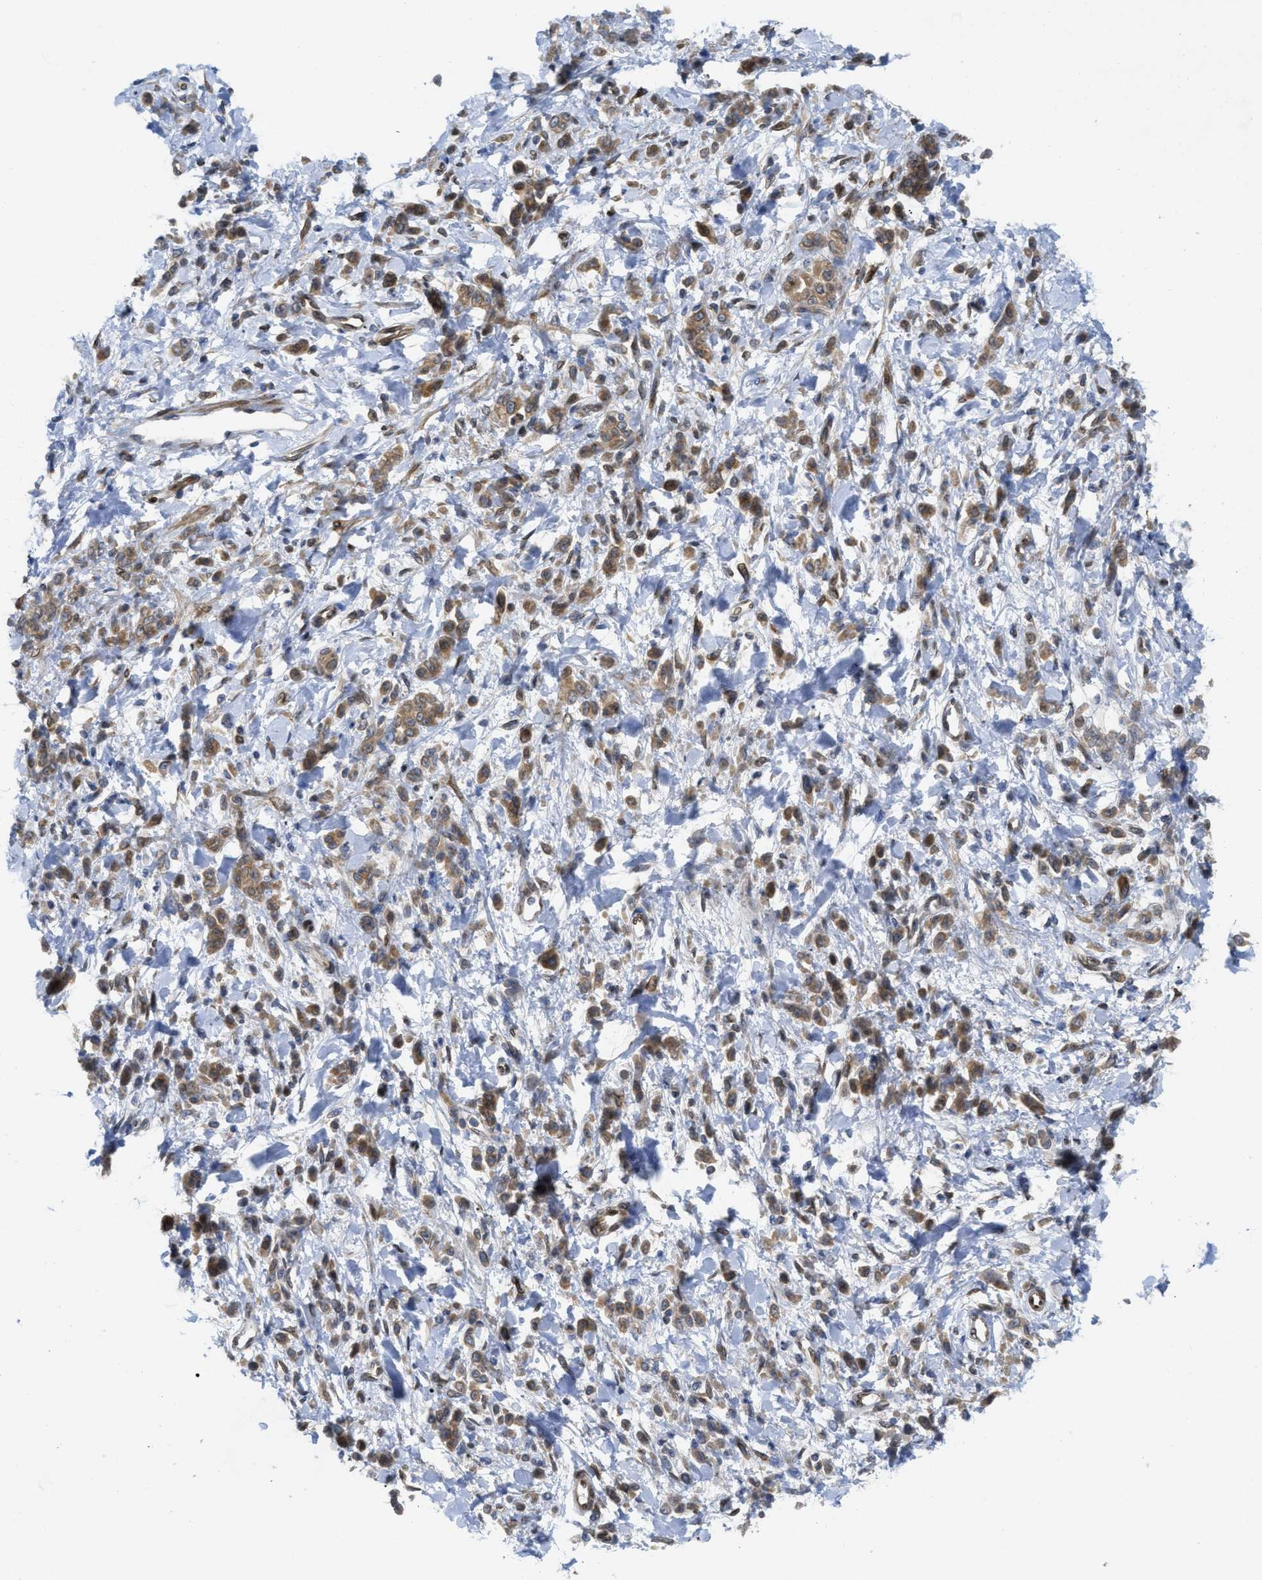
{"staining": {"intensity": "moderate", "quantity": ">75%", "location": "cytoplasmic/membranous"}, "tissue": "stomach cancer", "cell_type": "Tumor cells", "image_type": "cancer", "snomed": [{"axis": "morphology", "description": "Normal tissue, NOS"}, {"axis": "morphology", "description": "Adenocarcinoma, NOS"}, {"axis": "topography", "description": "Stomach"}], "caption": "A brown stain shows moderate cytoplasmic/membranous positivity of a protein in human stomach cancer (adenocarcinoma) tumor cells.", "gene": "EIF2AK3", "patient": {"sex": "male", "age": 82}}